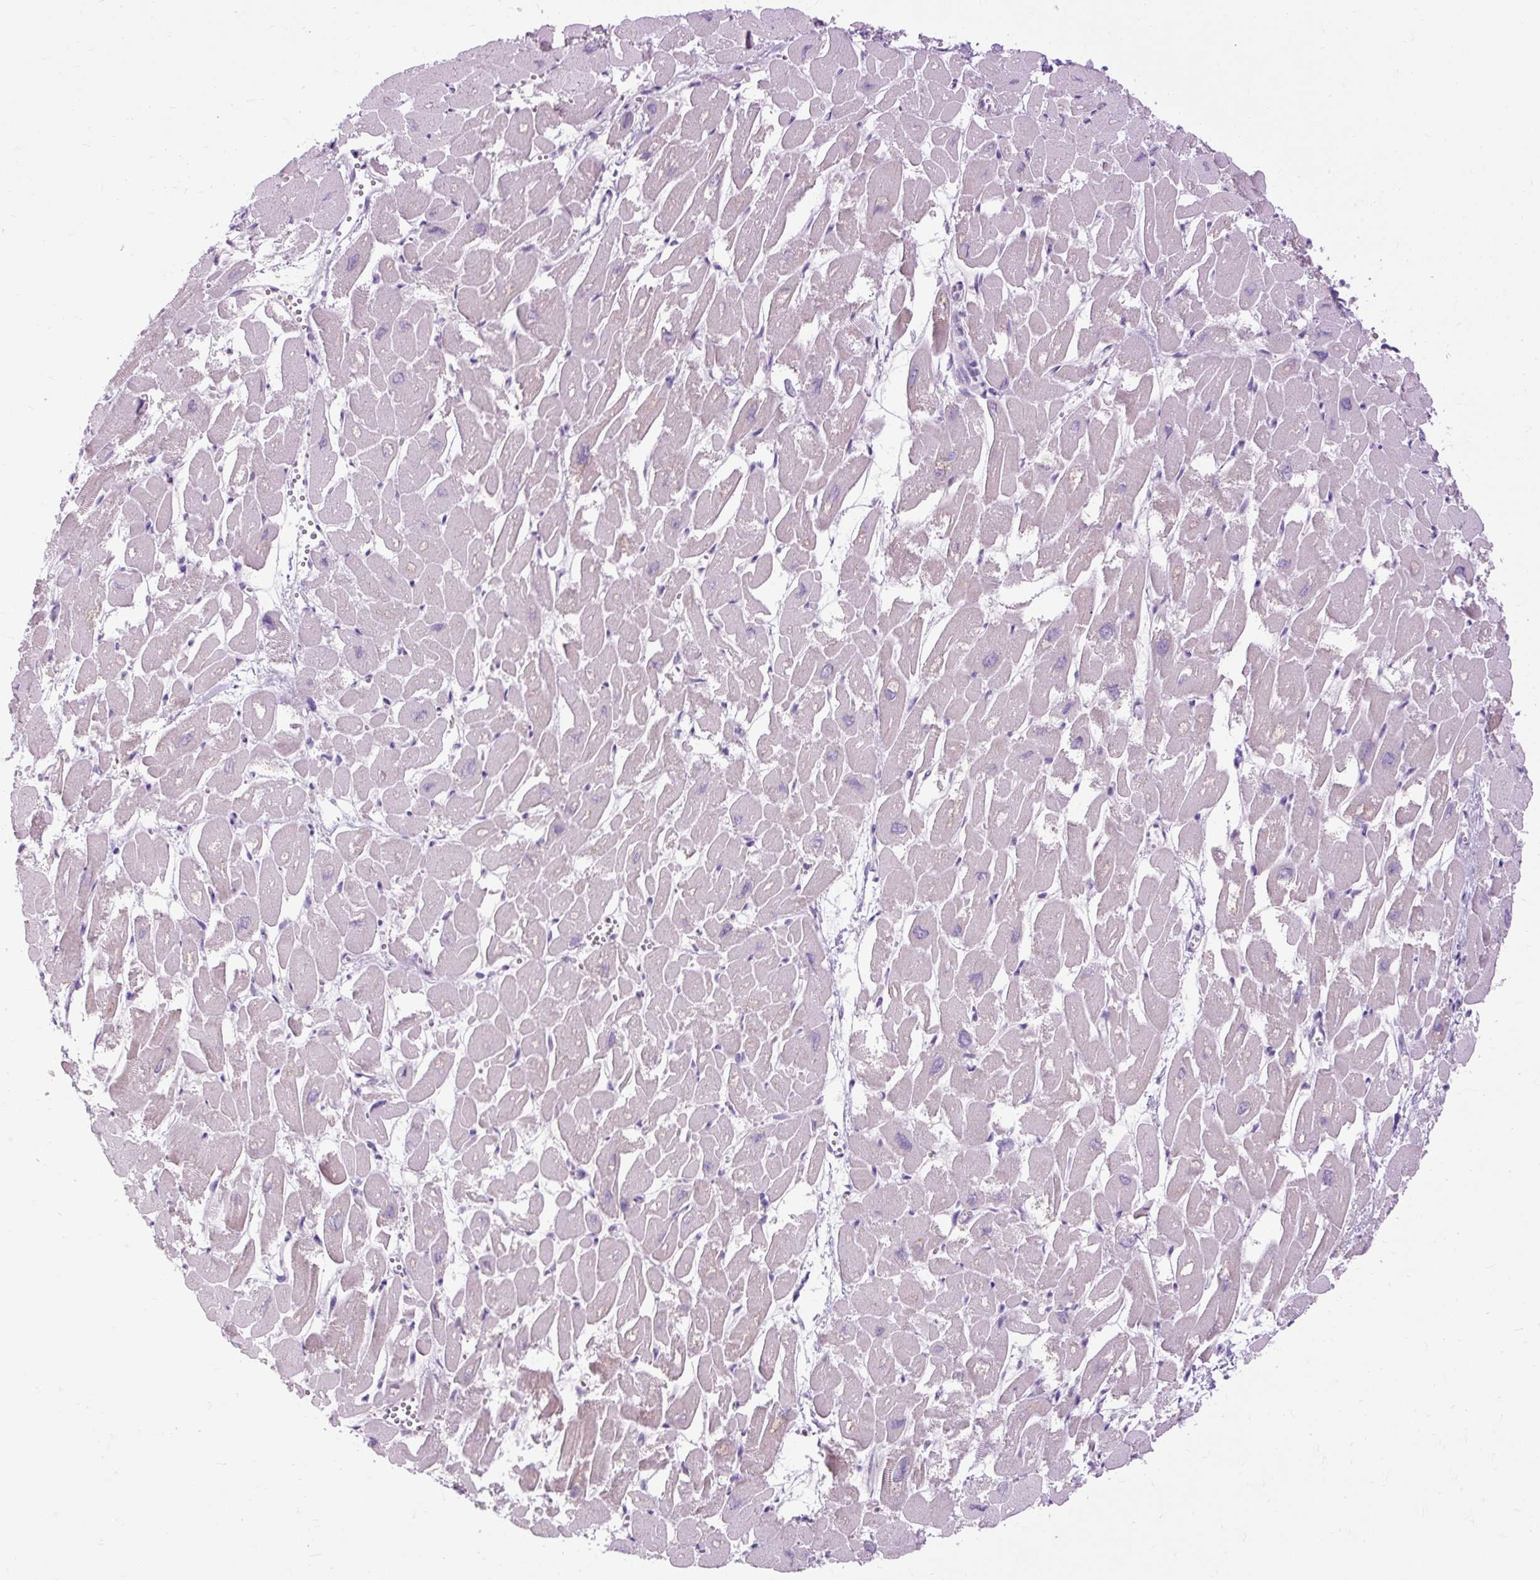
{"staining": {"intensity": "weak", "quantity": "25%-75%", "location": "cytoplasmic/membranous"}, "tissue": "heart muscle", "cell_type": "Cardiomyocytes", "image_type": "normal", "snomed": [{"axis": "morphology", "description": "Normal tissue, NOS"}, {"axis": "topography", "description": "Heart"}], "caption": "IHC (DAB (3,3'-diaminobenzidine)) staining of normal human heart muscle shows weak cytoplasmic/membranous protein expression in approximately 25%-75% of cardiomyocytes. (Stains: DAB (3,3'-diaminobenzidine) in brown, nuclei in blue, Microscopy: brightfield microscopy at high magnification).", "gene": "ARRDC2", "patient": {"sex": "male", "age": 54}}